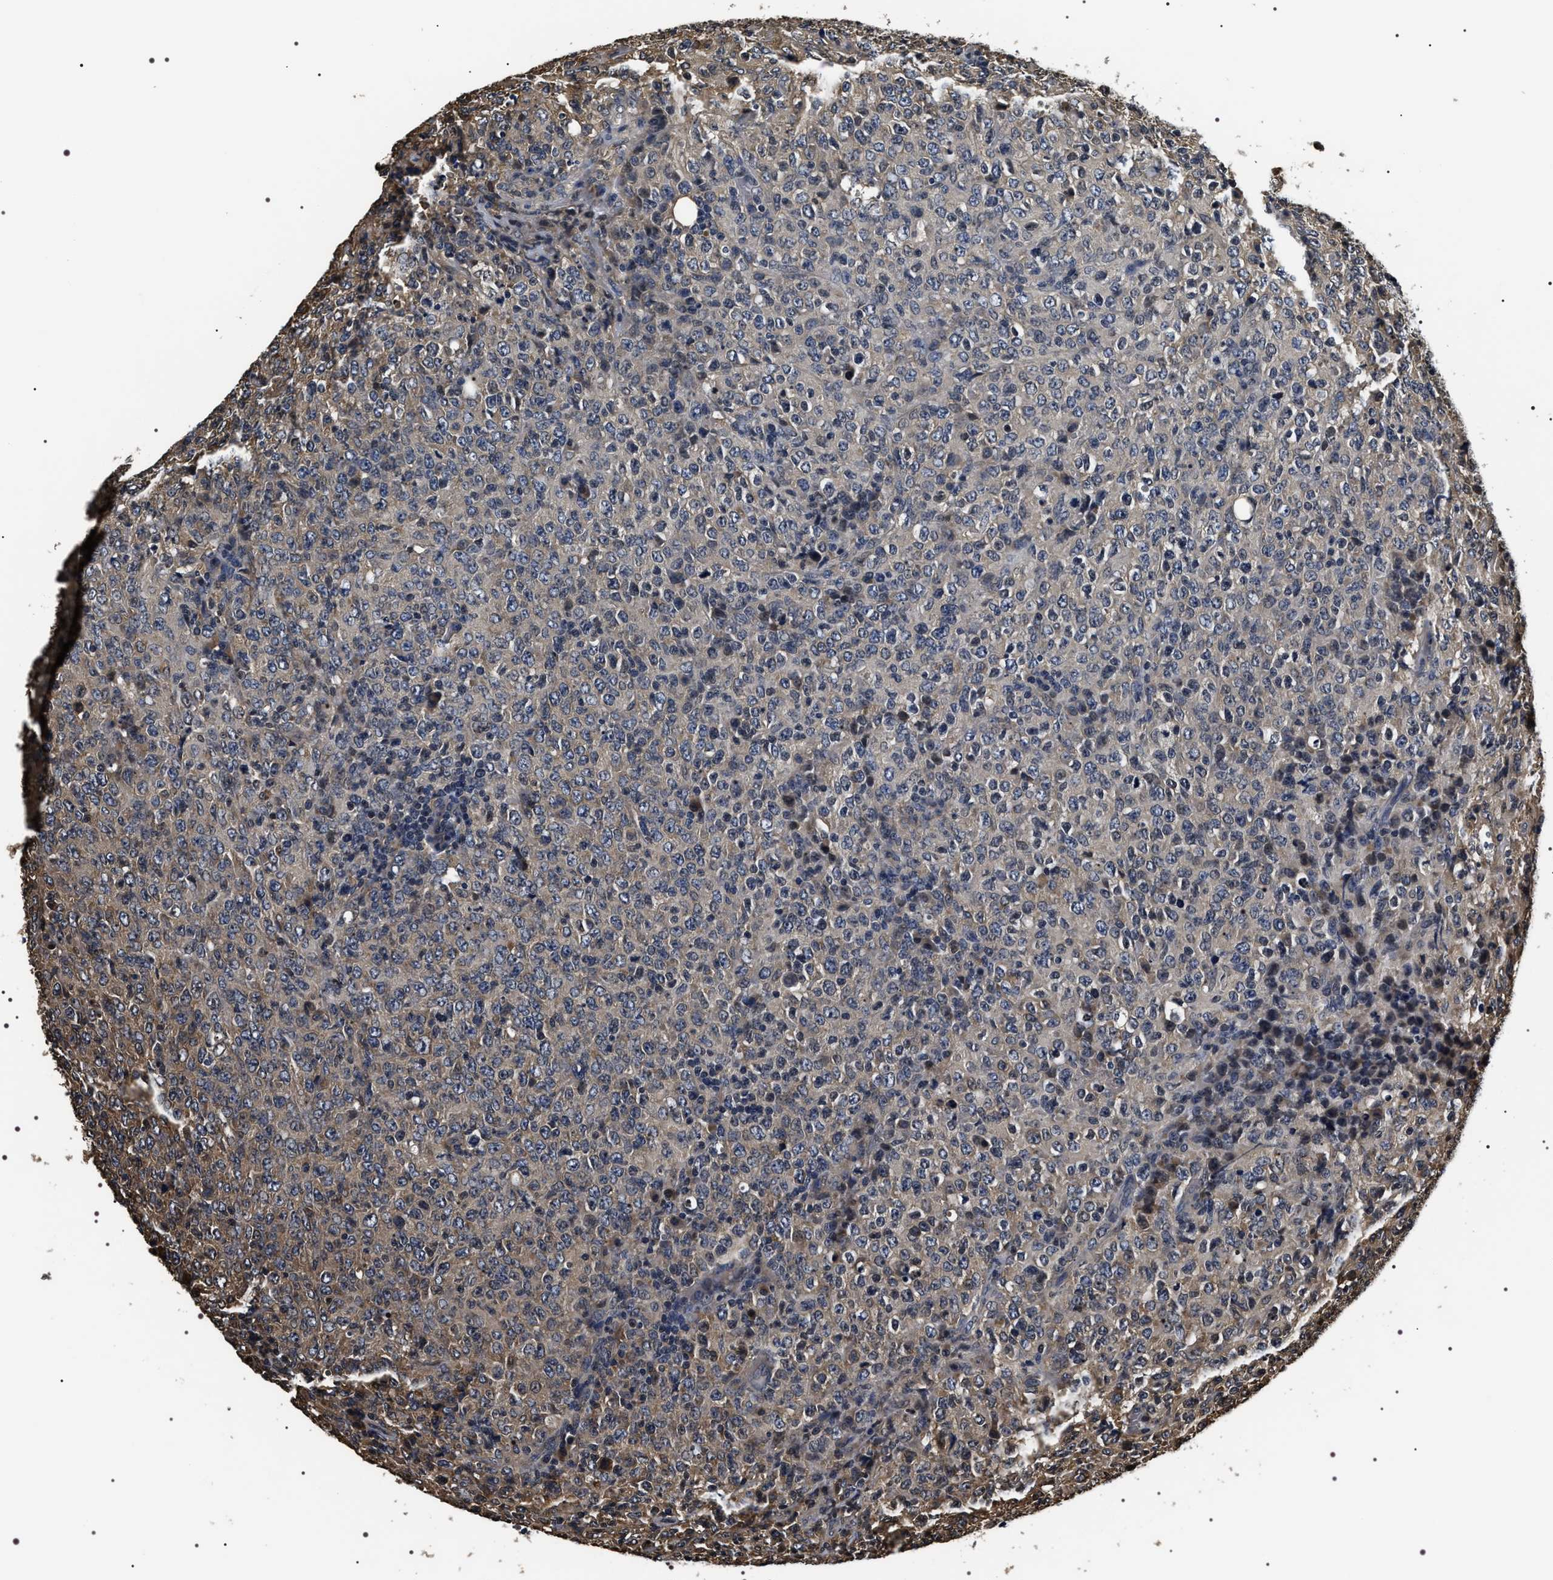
{"staining": {"intensity": "weak", "quantity": "<25%", "location": "cytoplasmic/membranous"}, "tissue": "lymphoma", "cell_type": "Tumor cells", "image_type": "cancer", "snomed": [{"axis": "morphology", "description": "Malignant lymphoma, non-Hodgkin's type, High grade"}, {"axis": "topography", "description": "Tonsil"}], "caption": "The image exhibits no staining of tumor cells in lymphoma. (IHC, brightfield microscopy, high magnification).", "gene": "ARHGAP22", "patient": {"sex": "female", "age": 36}}